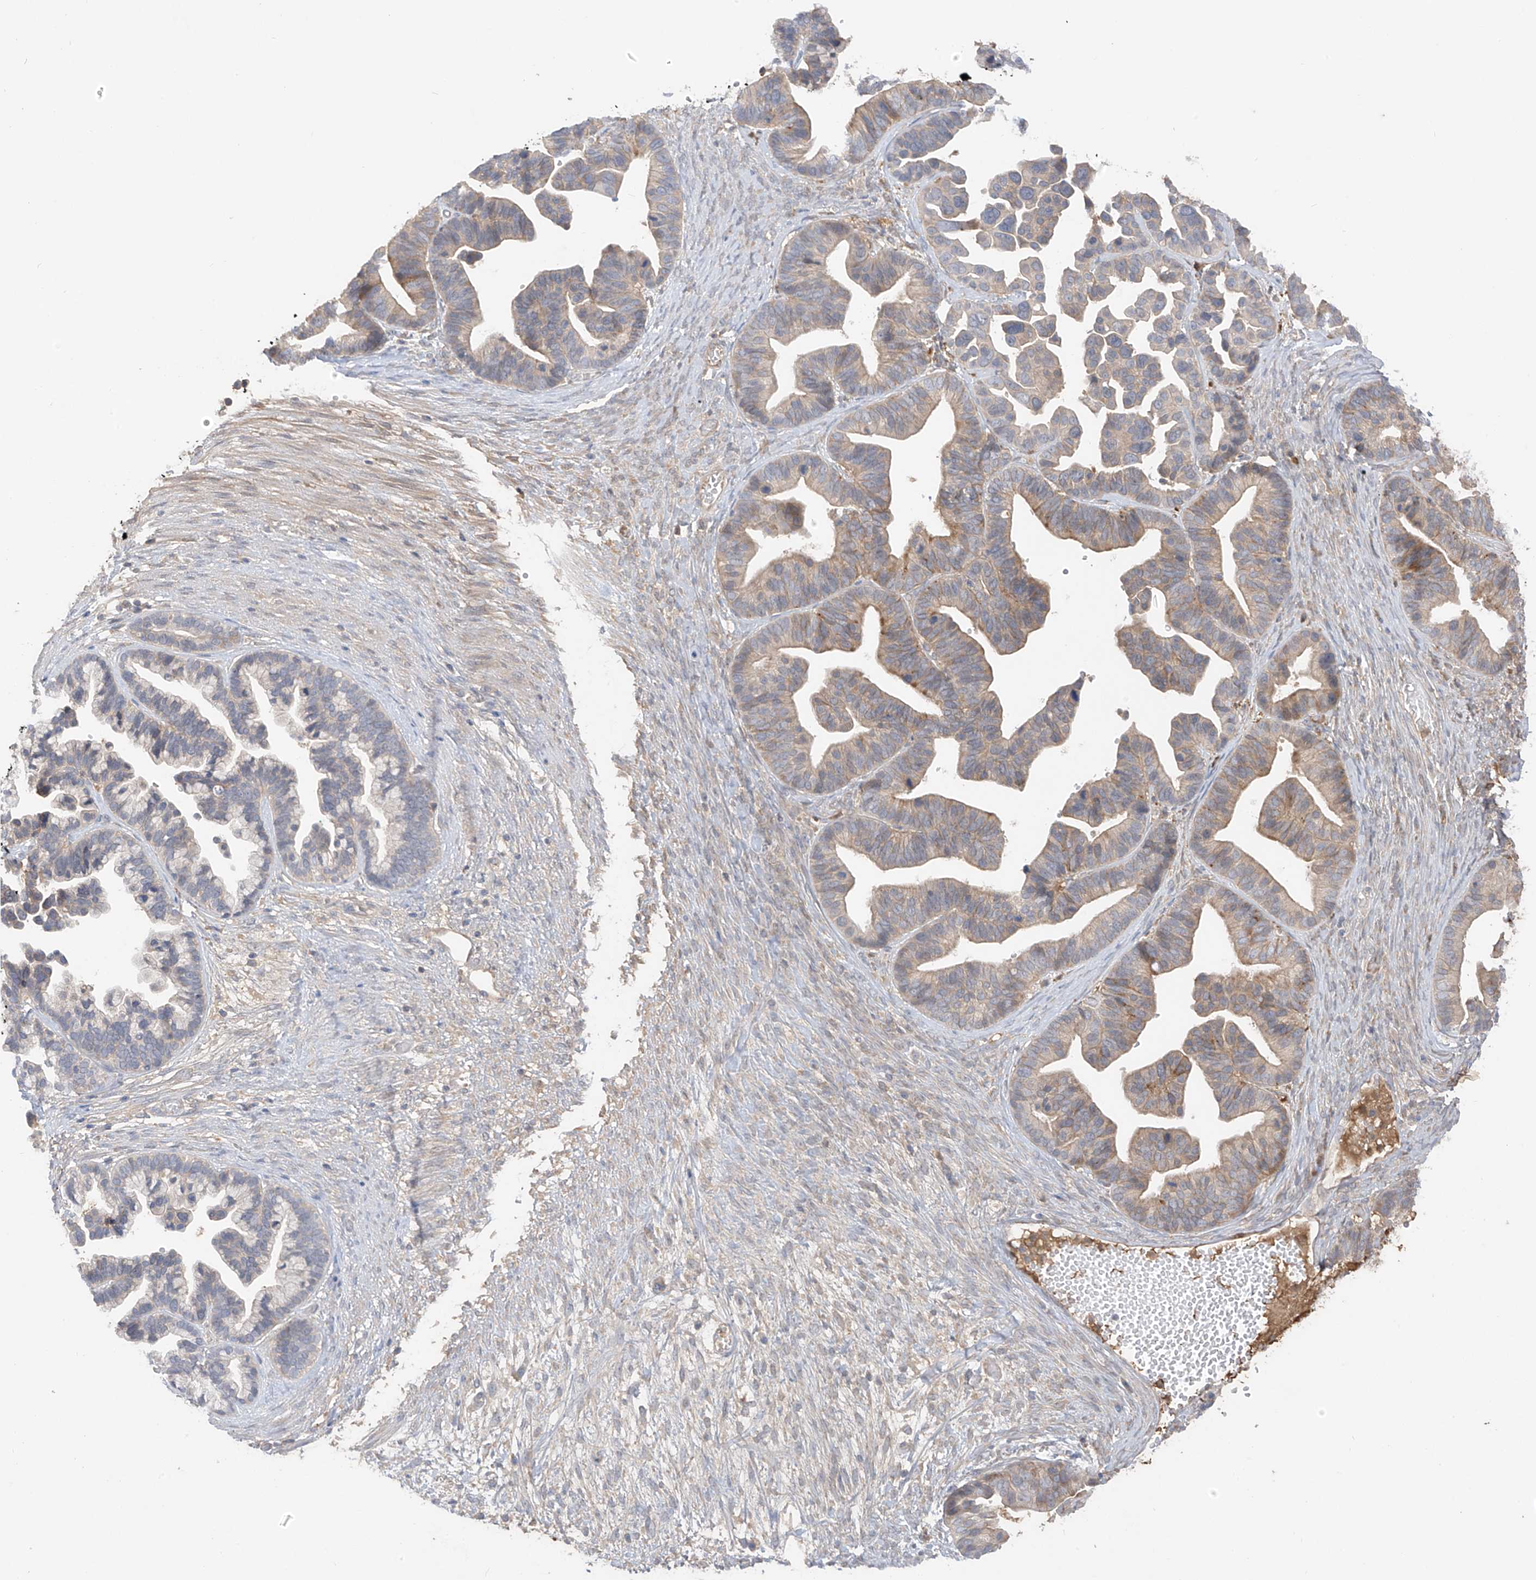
{"staining": {"intensity": "weak", "quantity": "25%-75%", "location": "cytoplasmic/membranous"}, "tissue": "ovarian cancer", "cell_type": "Tumor cells", "image_type": "cancer", "snomed": [{"axis": "morphology", "description": "Cystadenocarcinoma, serous, NOS"}, {"axis": "topography", "description": "Ovary"}], "caption": "Protein staining of ovarian cancer (serous cystadenocarcinoma) tissue exhibits weak cytoplasmic/membranous staining in about 25%-75% of tumor cells.", "gene": "CACNA2D4", "patient": {"sex": "female", "age": 56}}